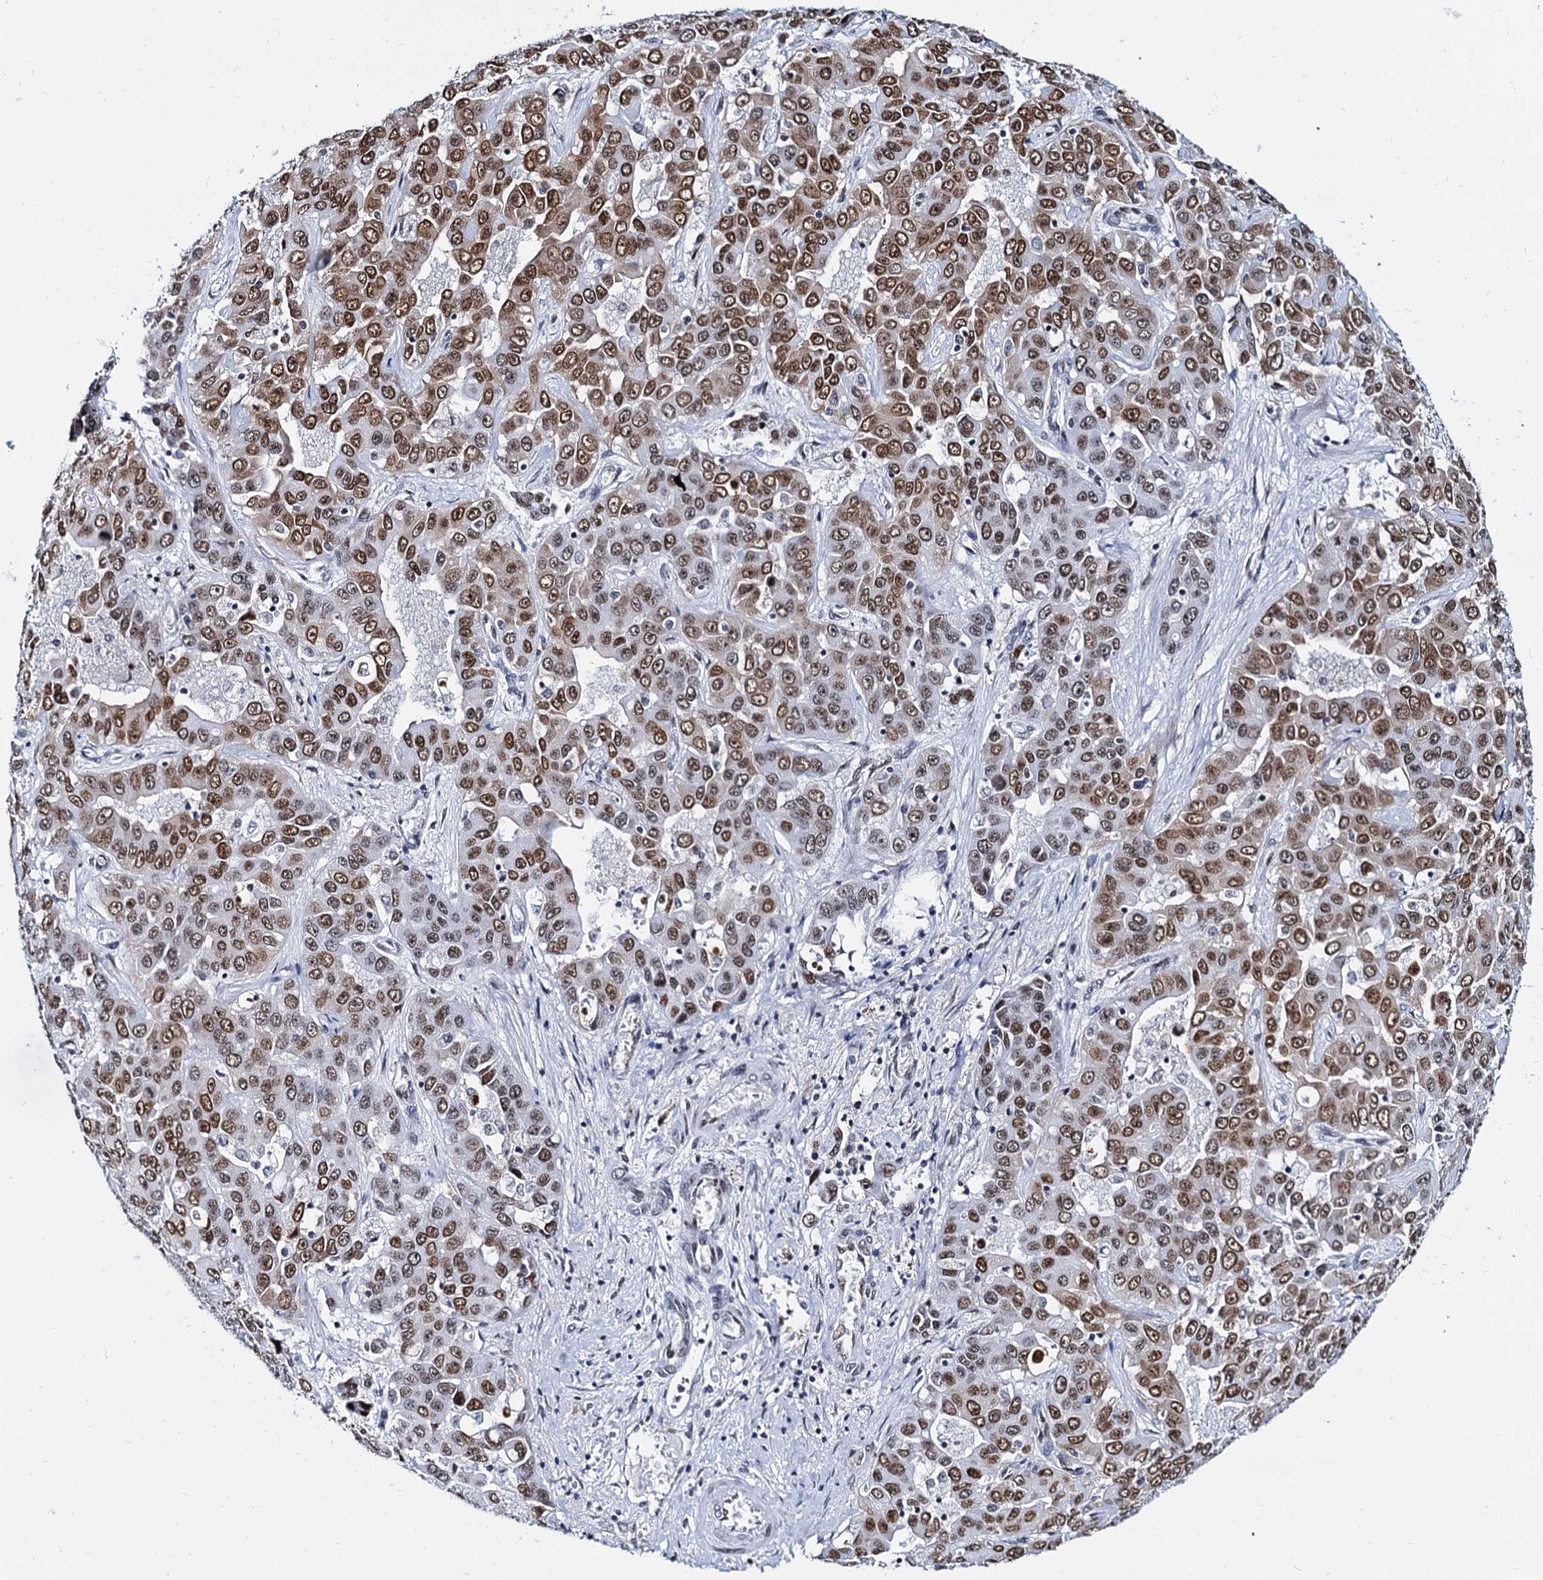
{"staining": {"intensity": "moderate", "quantity": ">75%", "location": "nuclear"}, "tissue": "liver cancer", "cell_type": "Tumor cells", "image_type": "cancer", "snomed": [{"axis": "morphology", "description": "Cholangiocarcinoma"}, {"axis": "topography", "description": "Liver"}], "caption": "Brown immunohistochemical staining in liver cancer shows moderate nuclear expression in approximately >75% of tumor cells.", "gene": "CMAS", "patient": {"sex": "female", "age": 52}}